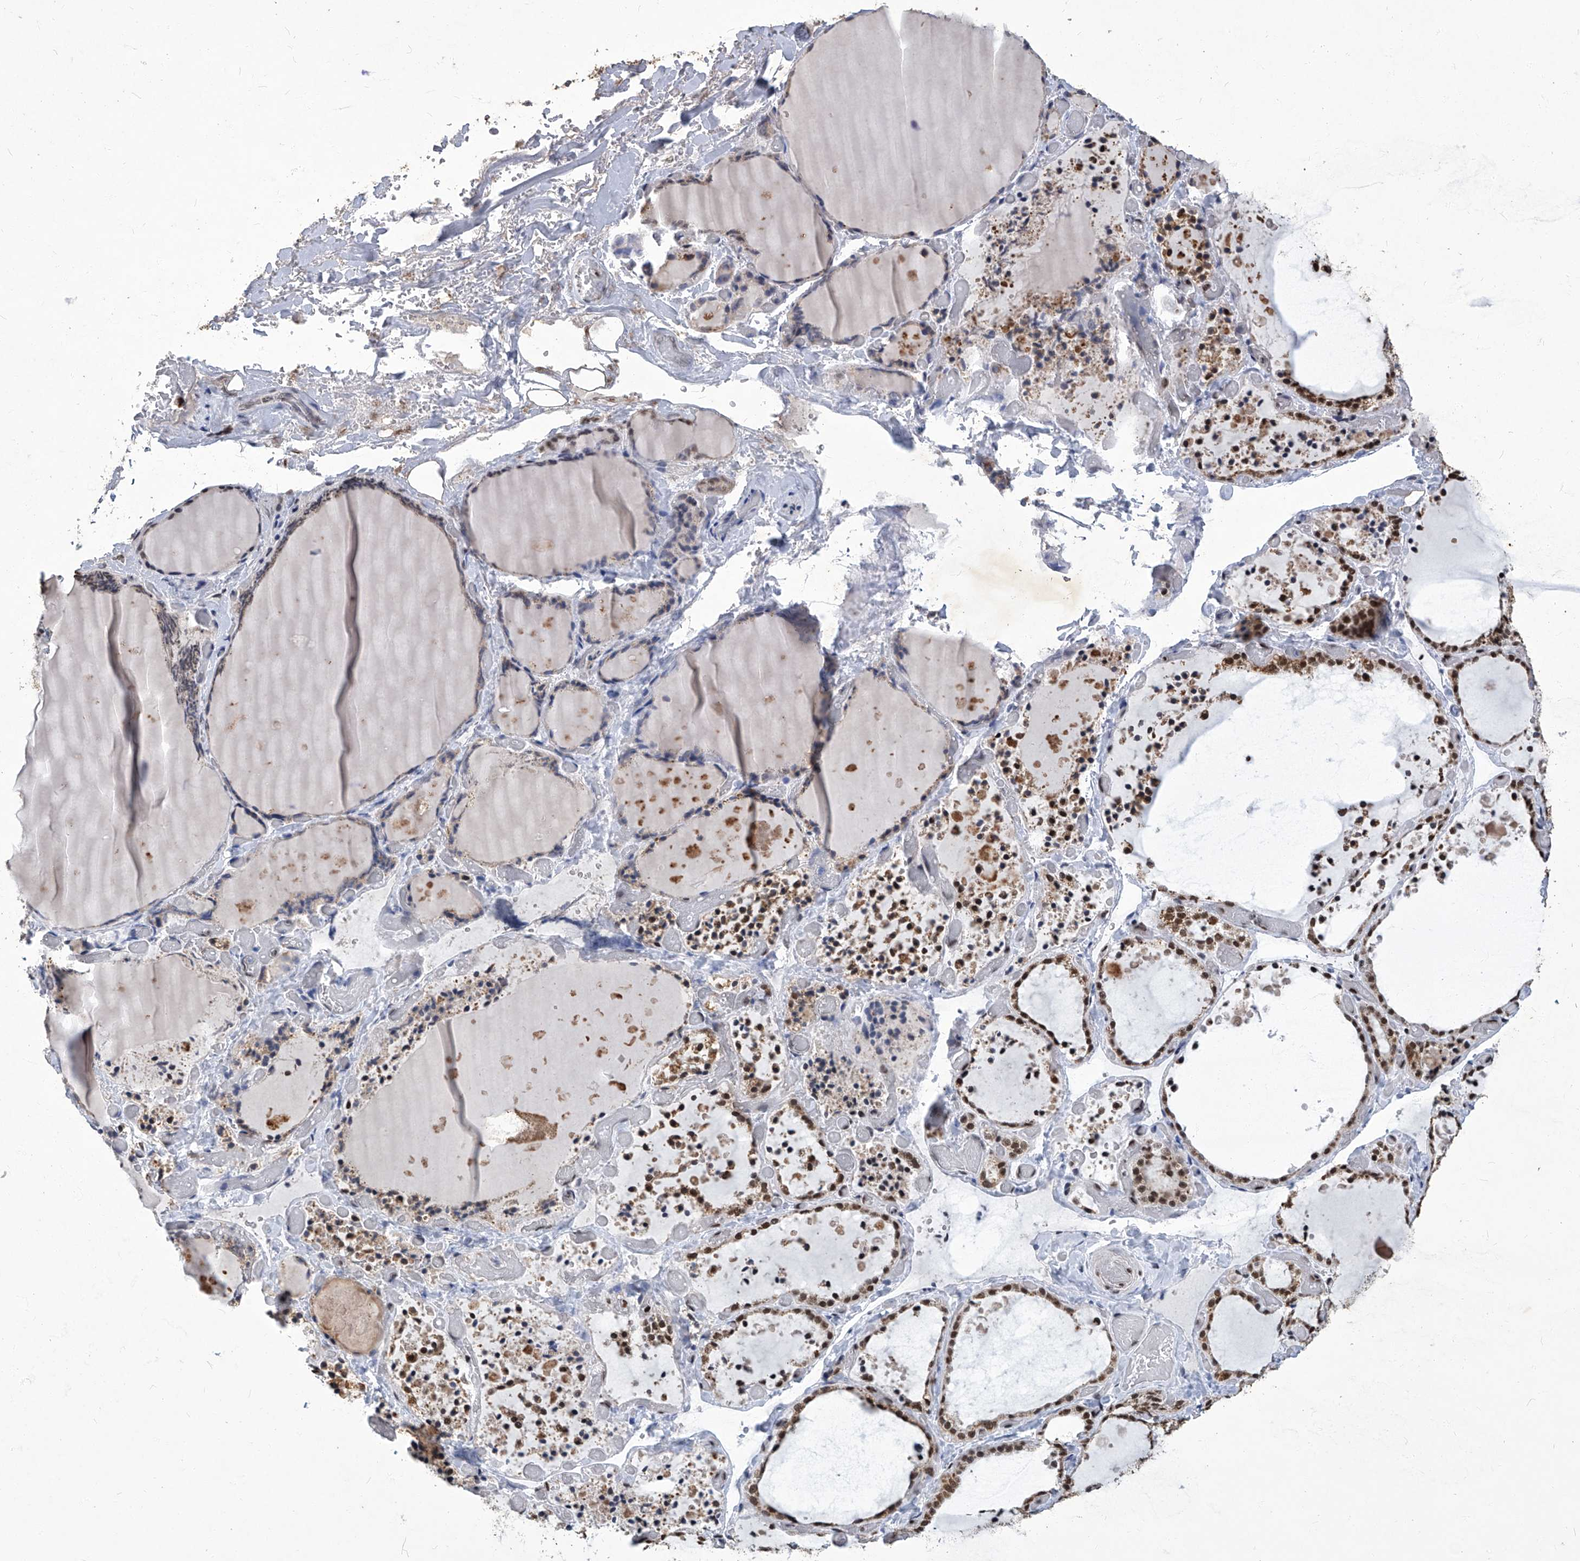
{"staining": {"intensity": "moderate", "quantity": ">75%", "location": "nuclear"}, "tissue": "thyroid gland", "cell_type": "Glandular cells", "image_type": "normal", "snomed": [{"axis": "morphology", "description": "Normal tissue, NOS"}, {"axis": "topography", "description": "Thyroid gland"}], "caption": "A brown stain highlights moderate nuclear expression of a protein in glandular cells of benign thyroid gland.", "gene": "HBP1", "patient": {"sex": "female", "age": 44}}